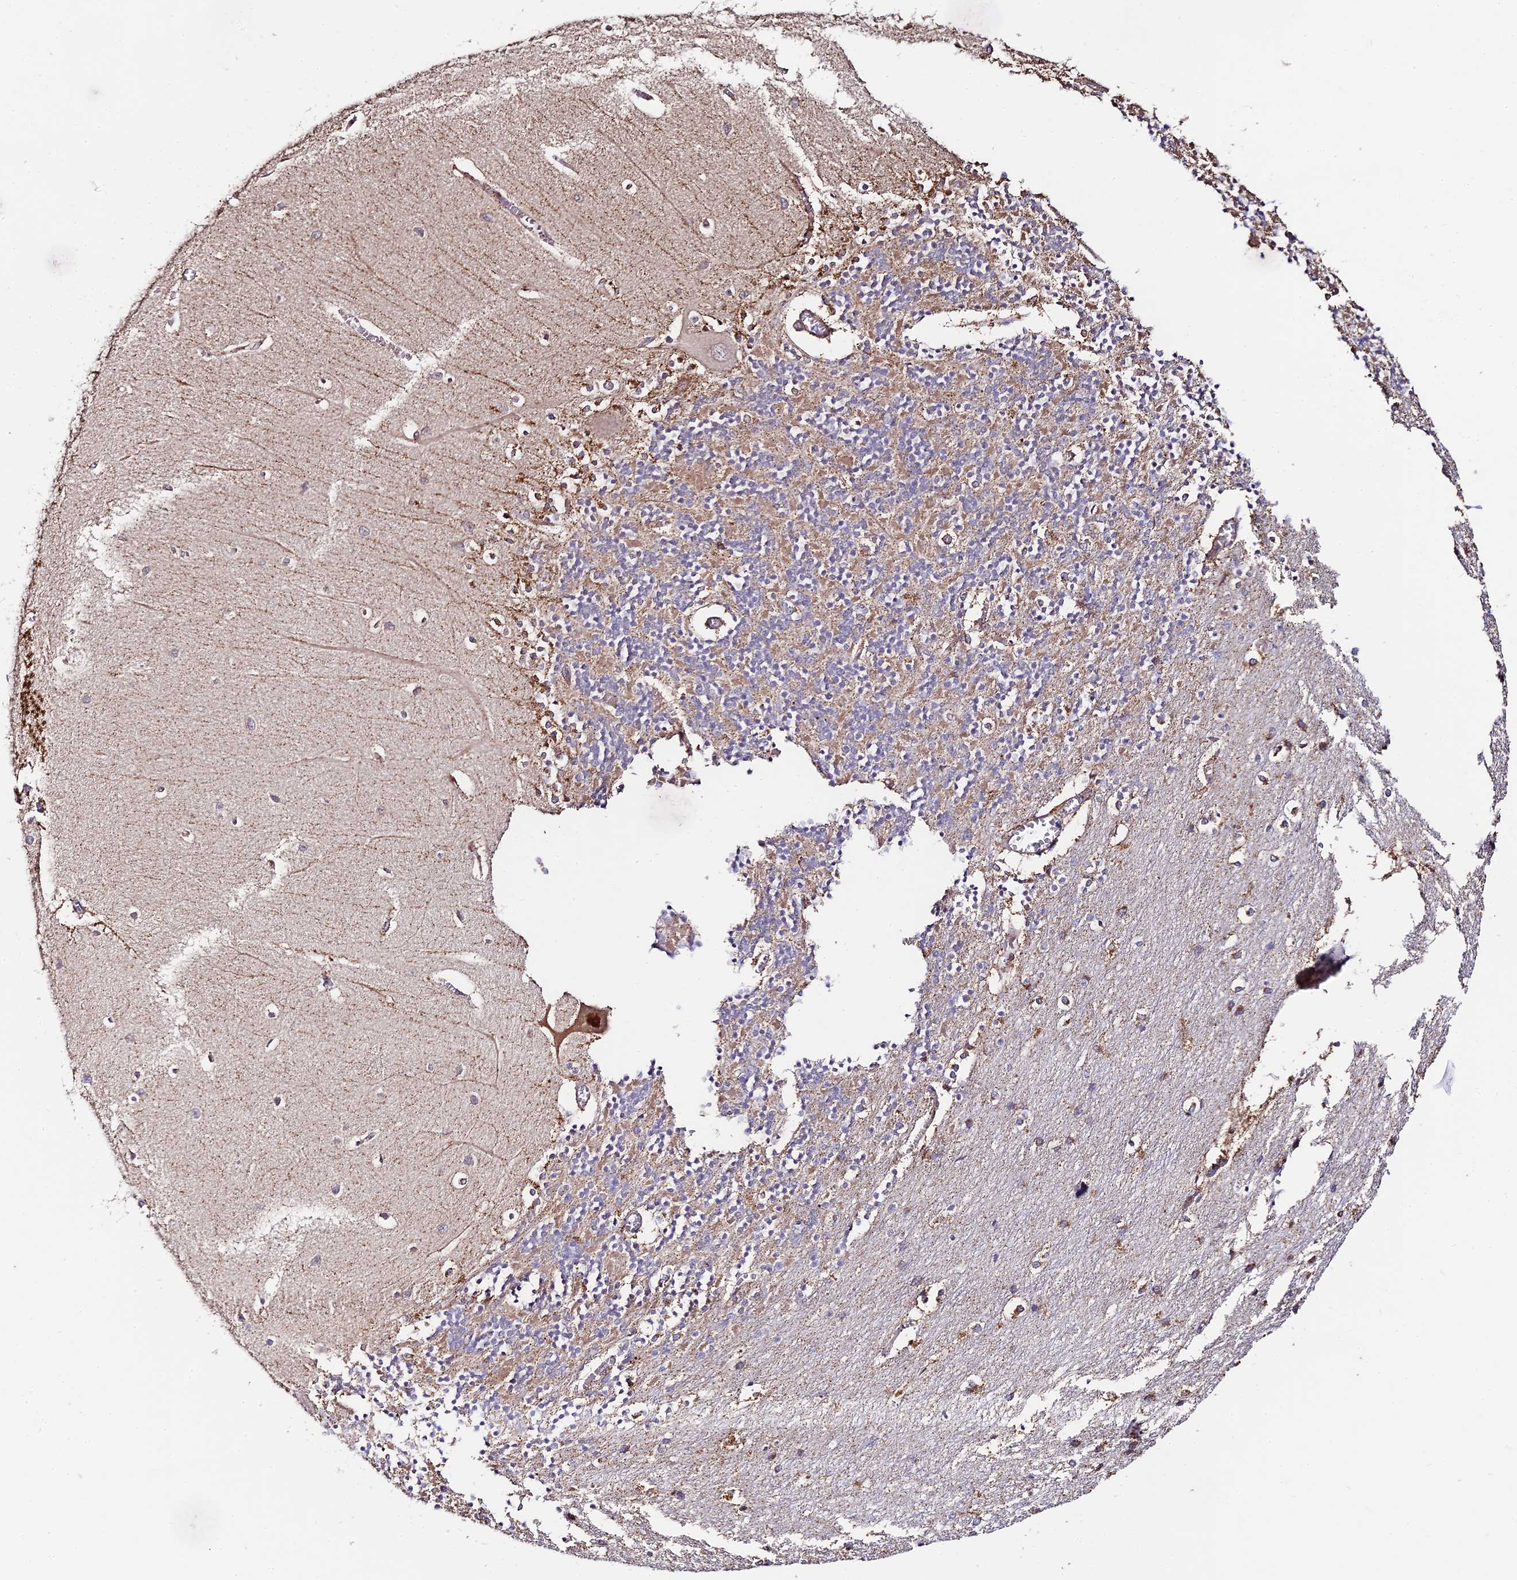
{"staining": {"intensity": "weak", "quantity": "25%-75%", "location": "cytoplasmic/membranous"}, "tissue": "cerebellum", "cell_type": "Cells in granular layer", "image_type": "normal", "snomed": [{"axis": "morphology", "description": "Normal tissue, NOS"}, {"axis": "topography", "description": "Cerebellum"}], "caption": "An immunohistochemistry photomicrograph of normal tissue is shown. Protein staining in brown shows weak cytoplasmic/membranous positivity in cerebellum within cells in granular layer.", "gene": "C3orf20", "patient": {"sex": "male", "age": 37}}